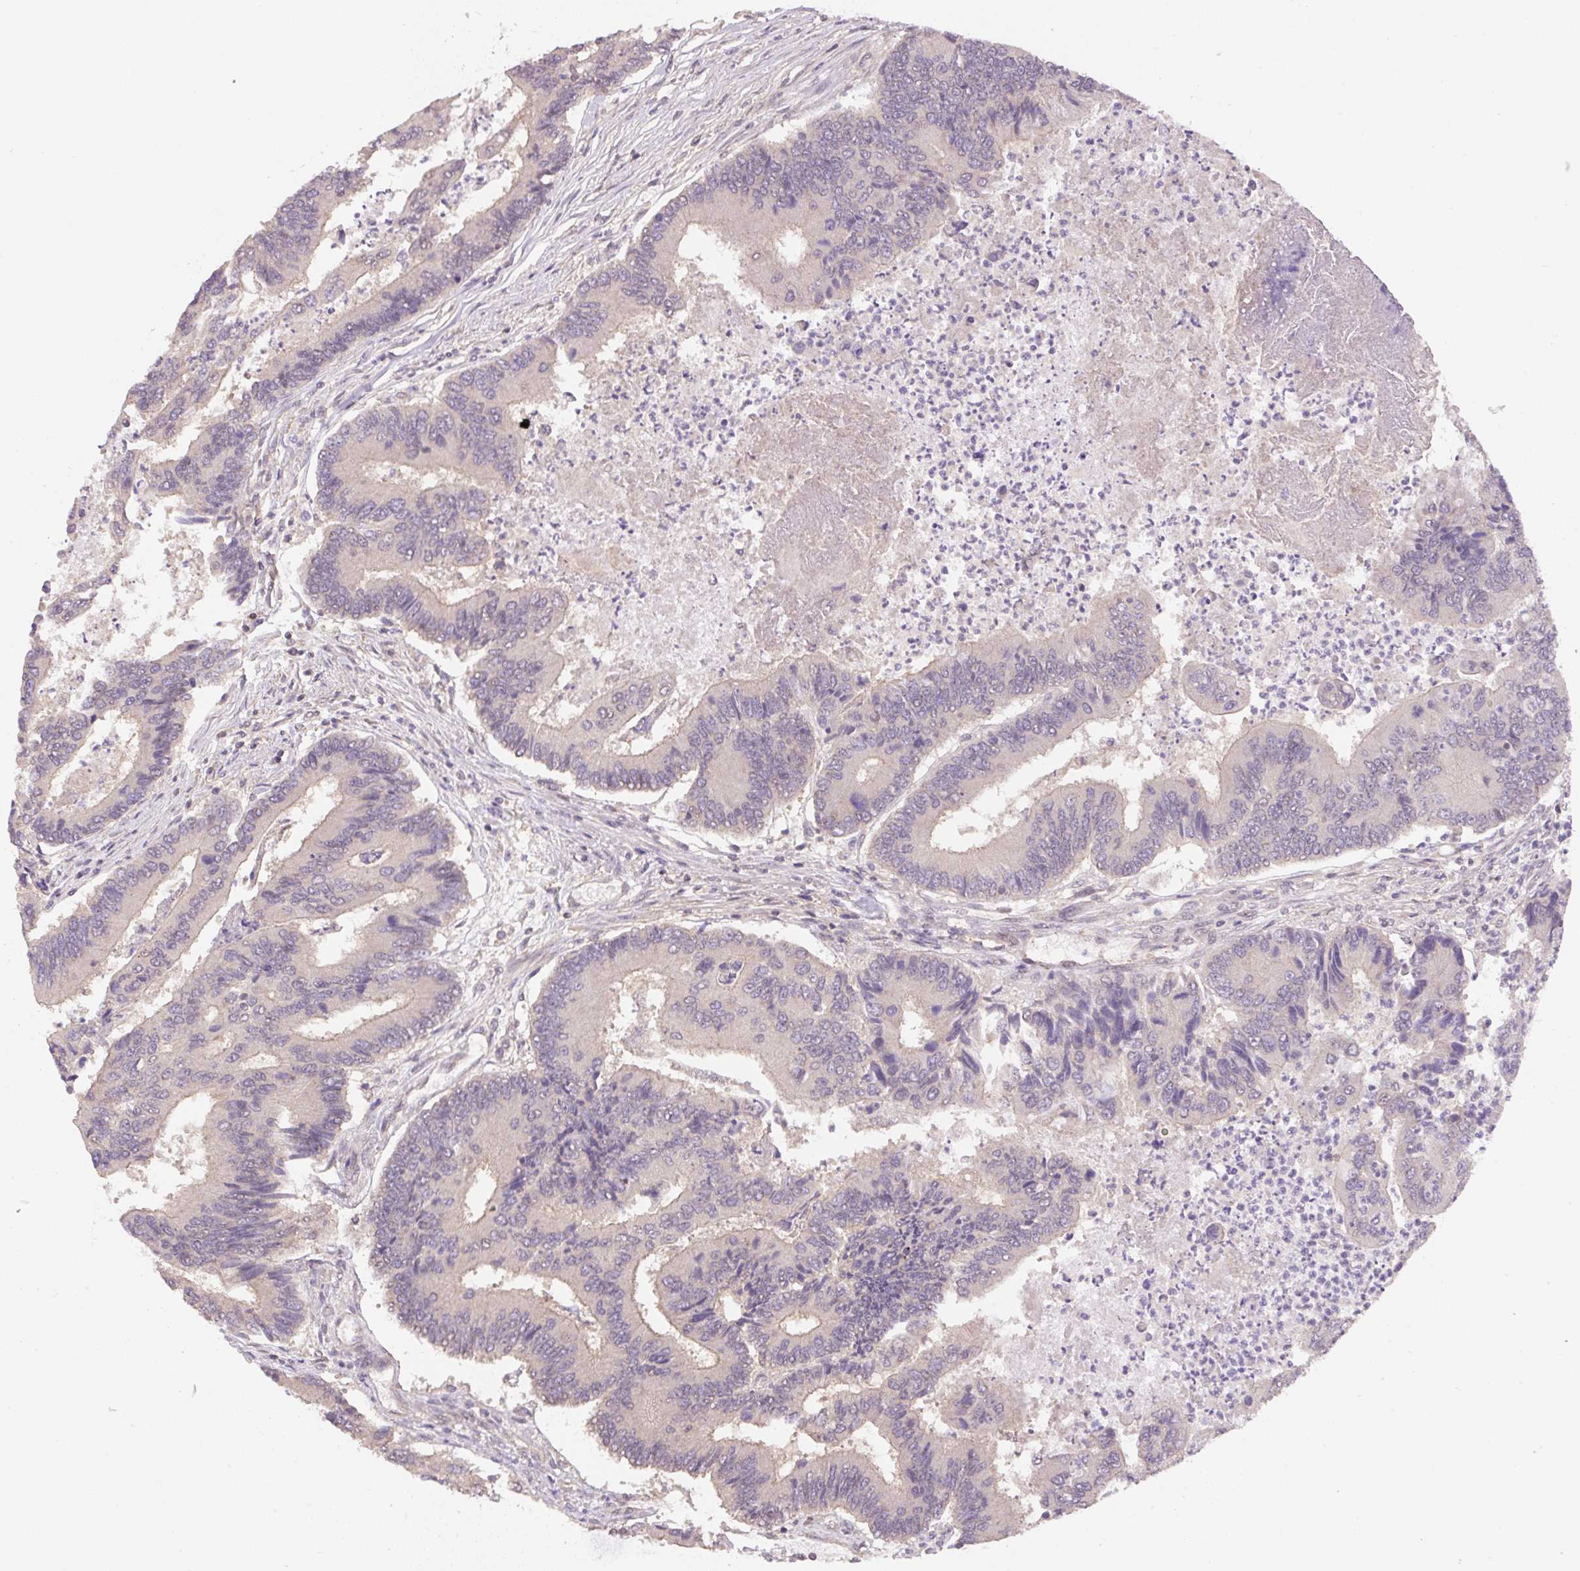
{"staining": {"intensity": "negative", "quantity": "none", "location": "none"}, "tissue": "colorectal cancer", "cell_type": "Tumor cells", "image_type": "cancer", "snomed": [{"axis": "morphology", "description": "Adenocarcinoma, NOS"}, {"axis": "topography", "description": "Colon"}], "caption": "Immunohistochemistry of adenocarcinoma (colorectal) demonstrates no expression in tumor cells.", "gene": "COX8A", "patient": {"sex": "female", "age": 67}}